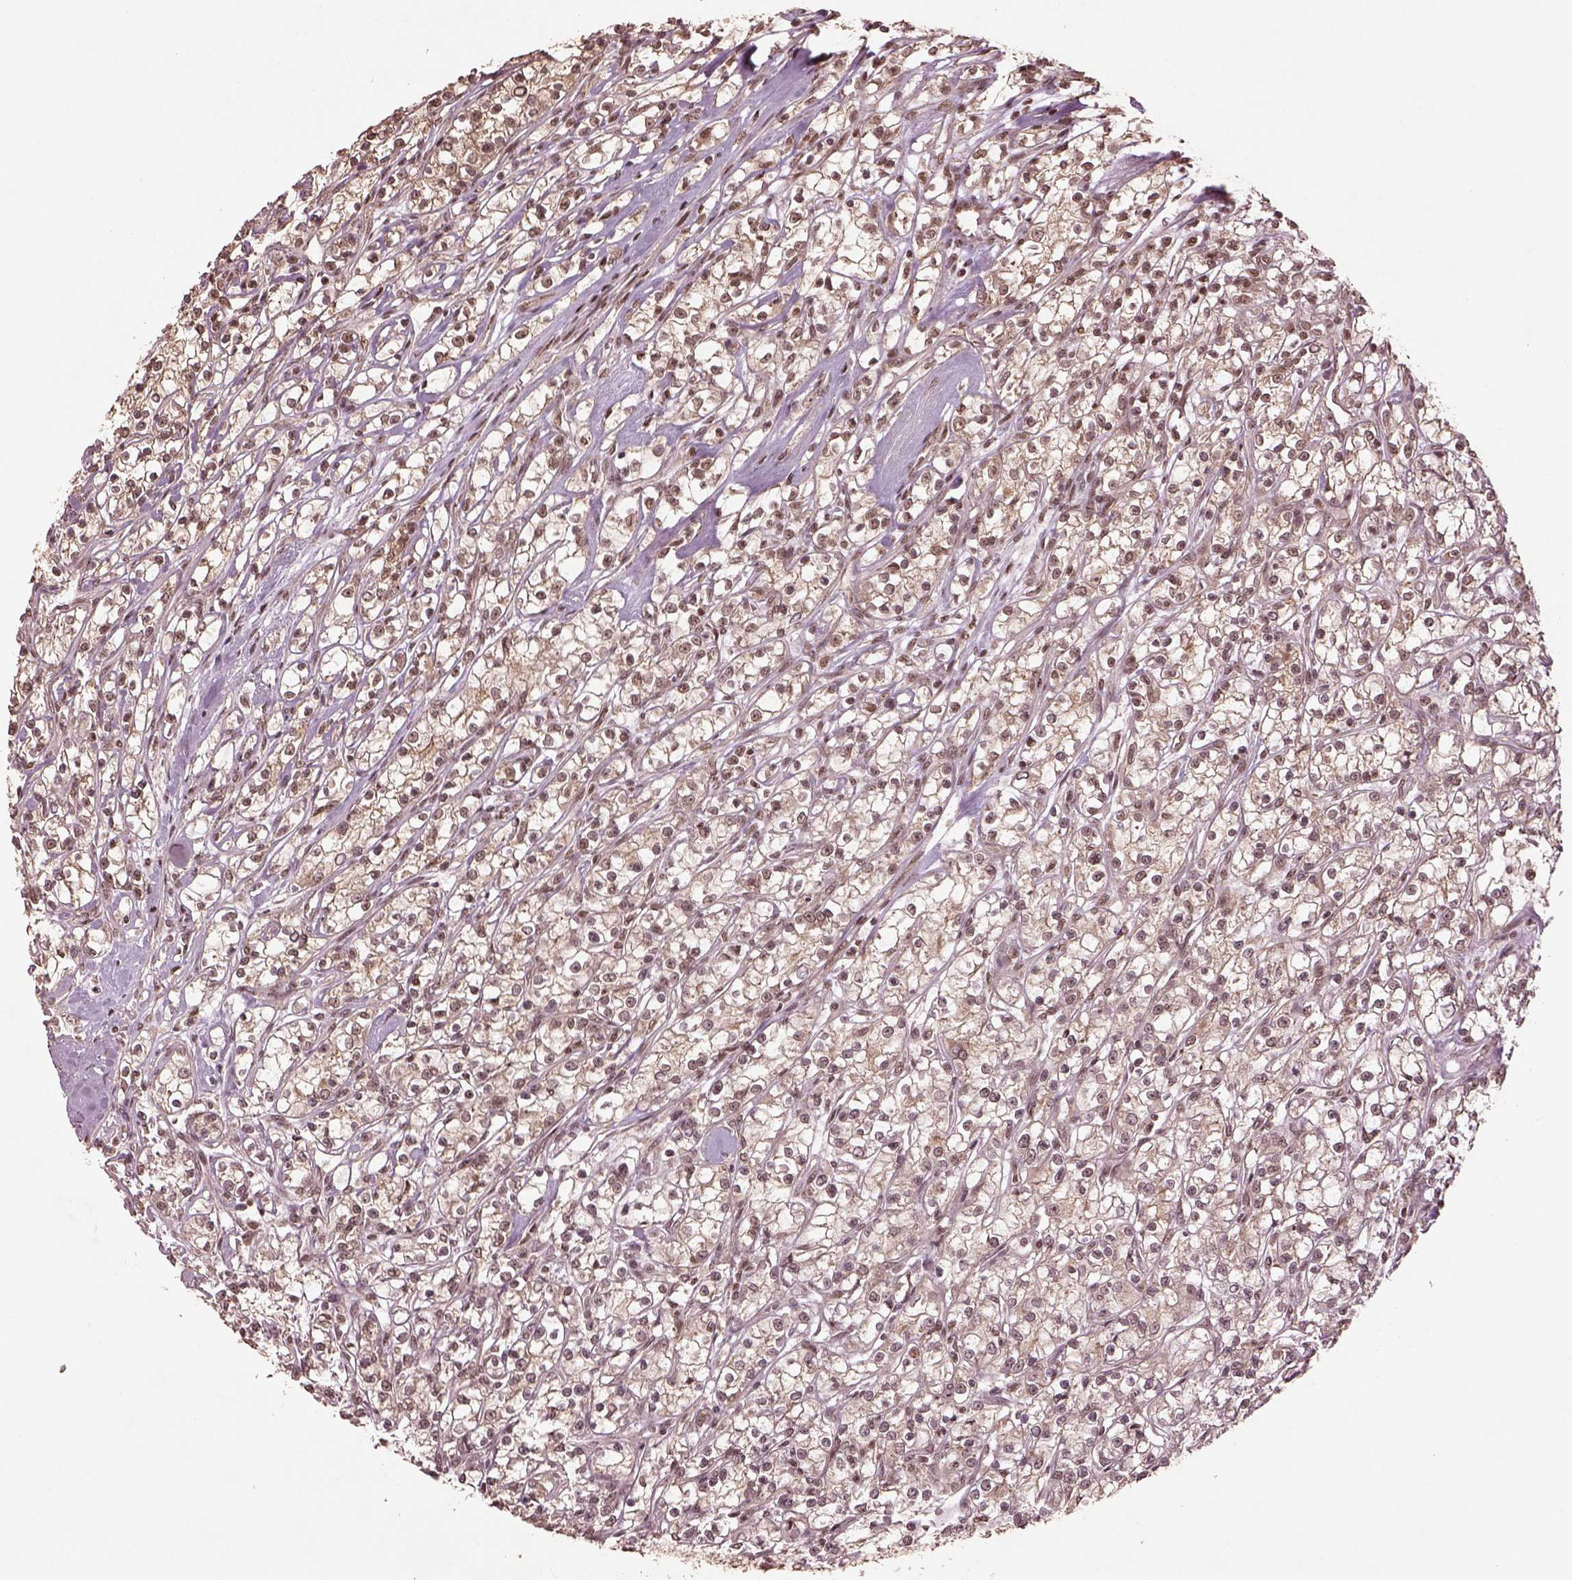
{"staining": {"intensity": "weak", "quantity": "25%-75%", "location": "nuclear"}, "tissue": "renal cancer", "cell_type": "Tumor cells", "image_type": "cancer", "snomed": [{"axis": "morphology", "description": "Adenocarcinoma, NOS"}, {"axis": "topography", "description": "Kidney"}], "caption": "Immunohistochemical staining of adenocarcinoma (renal) demonstrates low levels of weak nuclear protein staining in approximately 25%-75% of tumor cells.", "gene": "BRD9", "patient": {"sex": "female", "age": 59}}